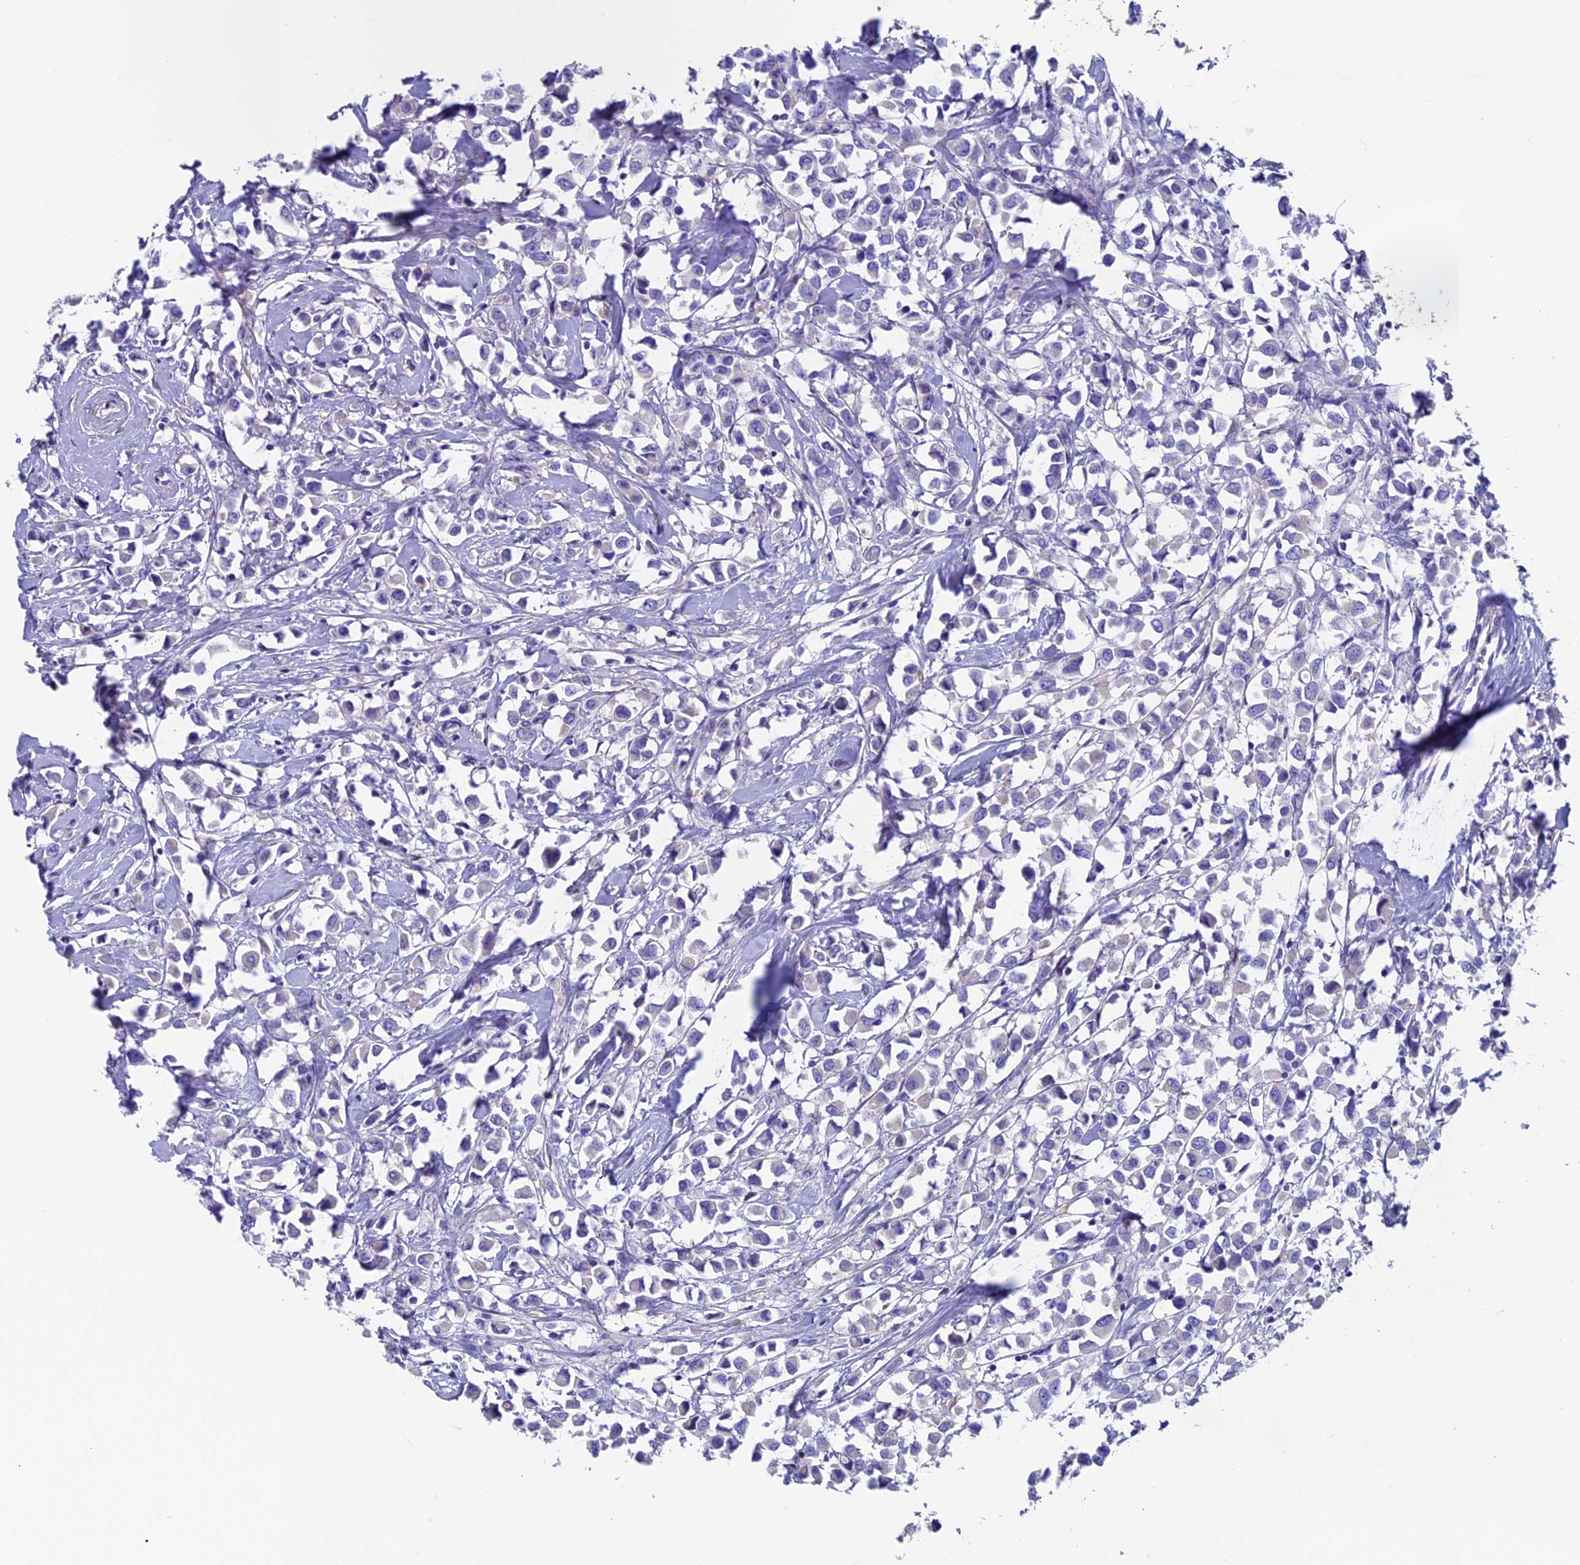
{"staining": {"intensity": "negative", "quantity": "none", "location": "none"}, "tissue": "breast cancer", "cell_type": "Tumor cells", "image_type": "cancer", "snomed": [{"axis": "morphology", "description": "Duct carcinoma"}, {"axis": "topography", "description": "Breast"}], "caption": "Human infiltrating ductal carcinoma (breast) stained for a protein using immunohistochemistry (IHC) exhibits no expression in tumor cells.", "gene": "ADH7", "patient": {"sex": "female", "age": 61}}